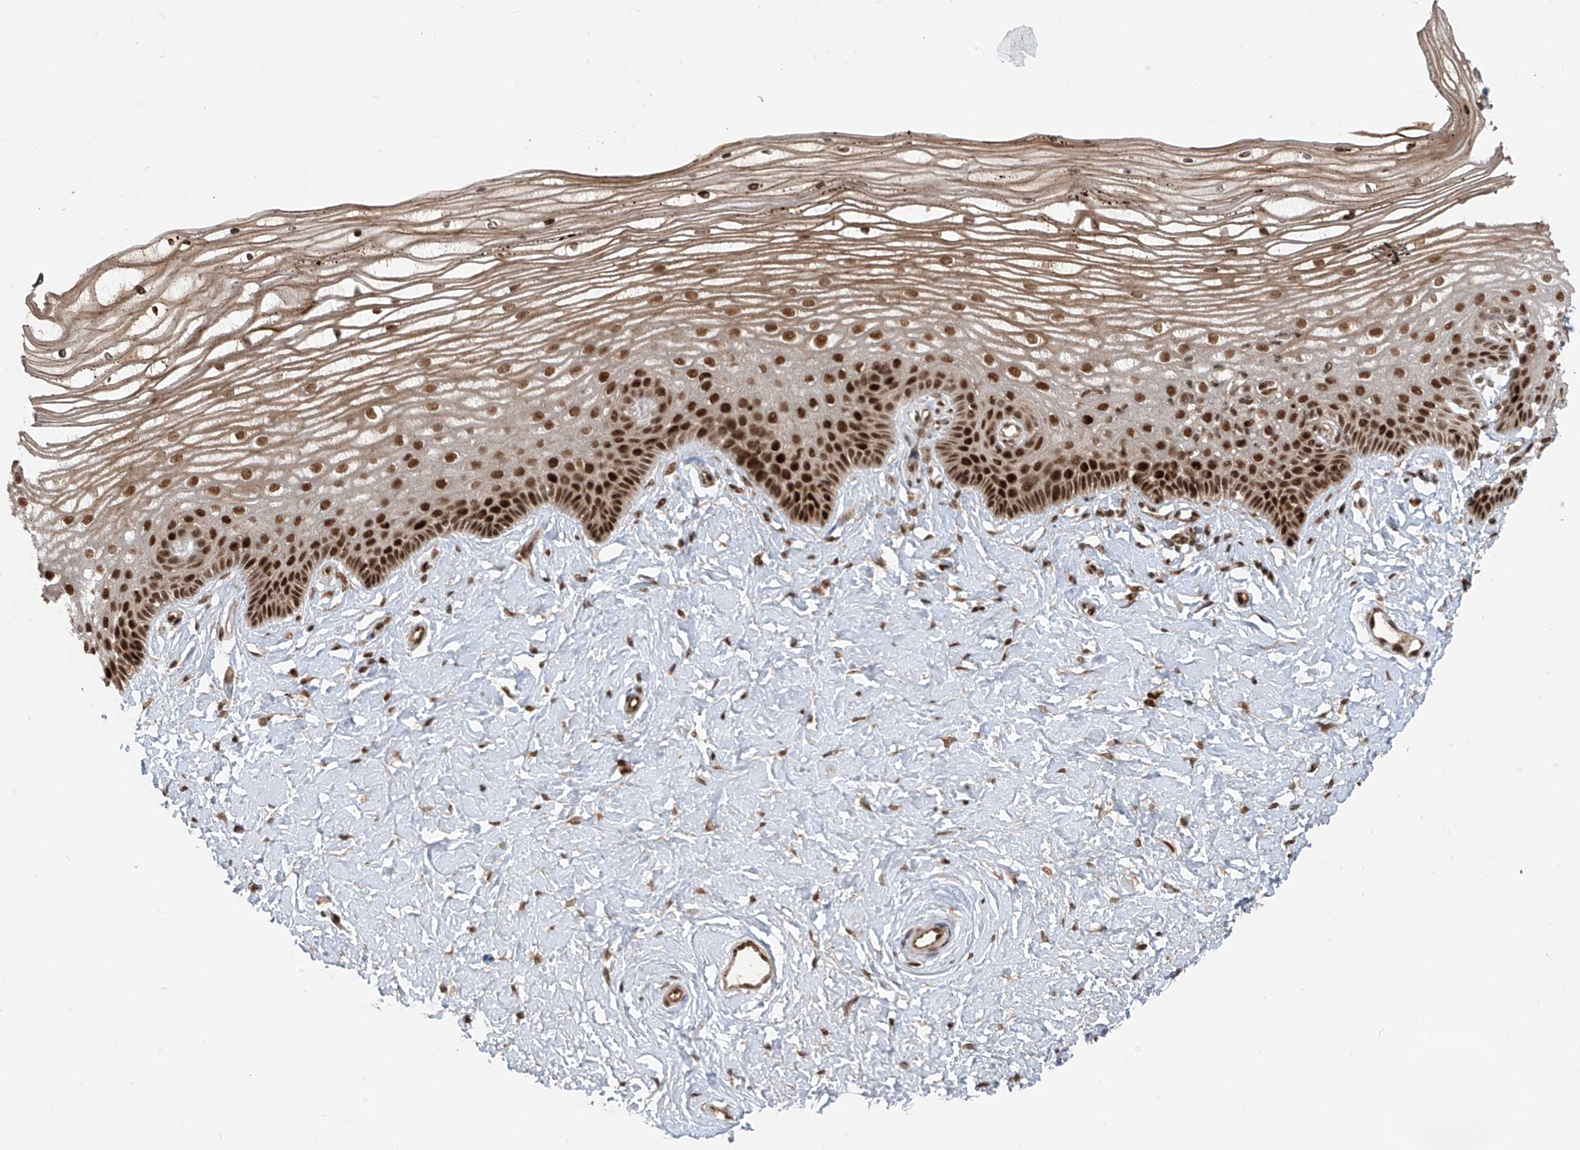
{"staining": {"intensity": "strong", "quantity": ">75%", "location": "nuclear"}, "tissue": "vagina", "cell_type": "Squamous epithelial cells", "image_type": "normal", "snomed": [{"axis": "morphology", "description": "Normal tissue, NOS"}, {"axis": "topography", "description": "Vagina"}, {"axis": "topography", "description": "Cervix"}], "caption": "Benign vagina displays strong nuclear expression in approximately >75% of squamous epithelial cells.", "gene": "ARHGEF3", "patient": {"sex": "female", "age": 40}}